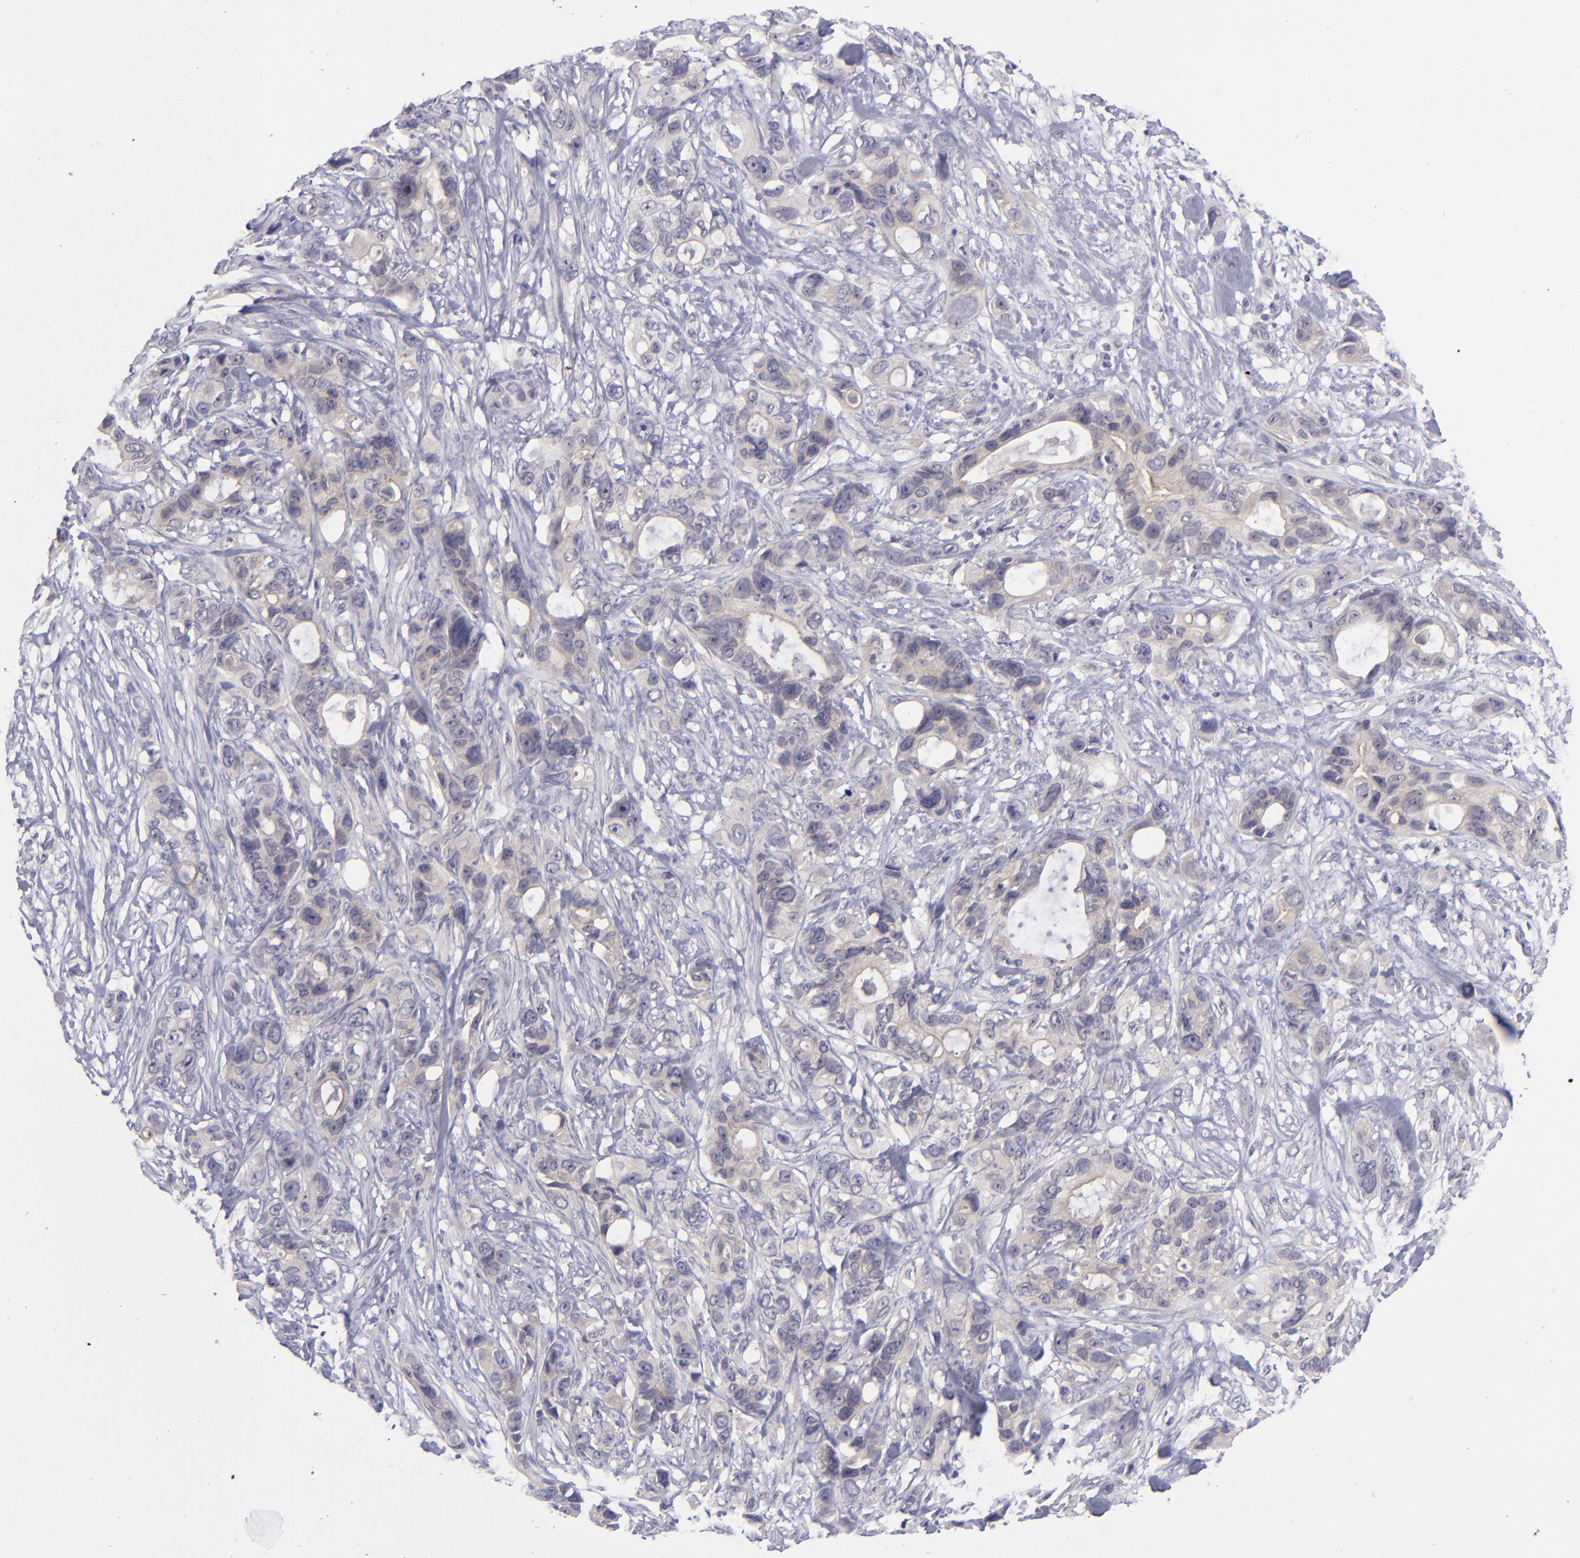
{"staining": {"intensity": "negative", "quantity": "none", "location": "none"}, "tissue": "stomach cancer", "cell_type": "Tumor cells", "image_type": "cancer", "snomed": [{"axis": "morphology", "description": "Adenocarcinoma, NOS"}, {"axis": "topography", "description": "Stomach, upper"}], "caption": "A micrograph of stomach cancer (adenocarcinoma) stained for a protein displays no brown staining in tumor cells.", "gene": "EVPL", "patient": {"sex": "male", "age": 47}}